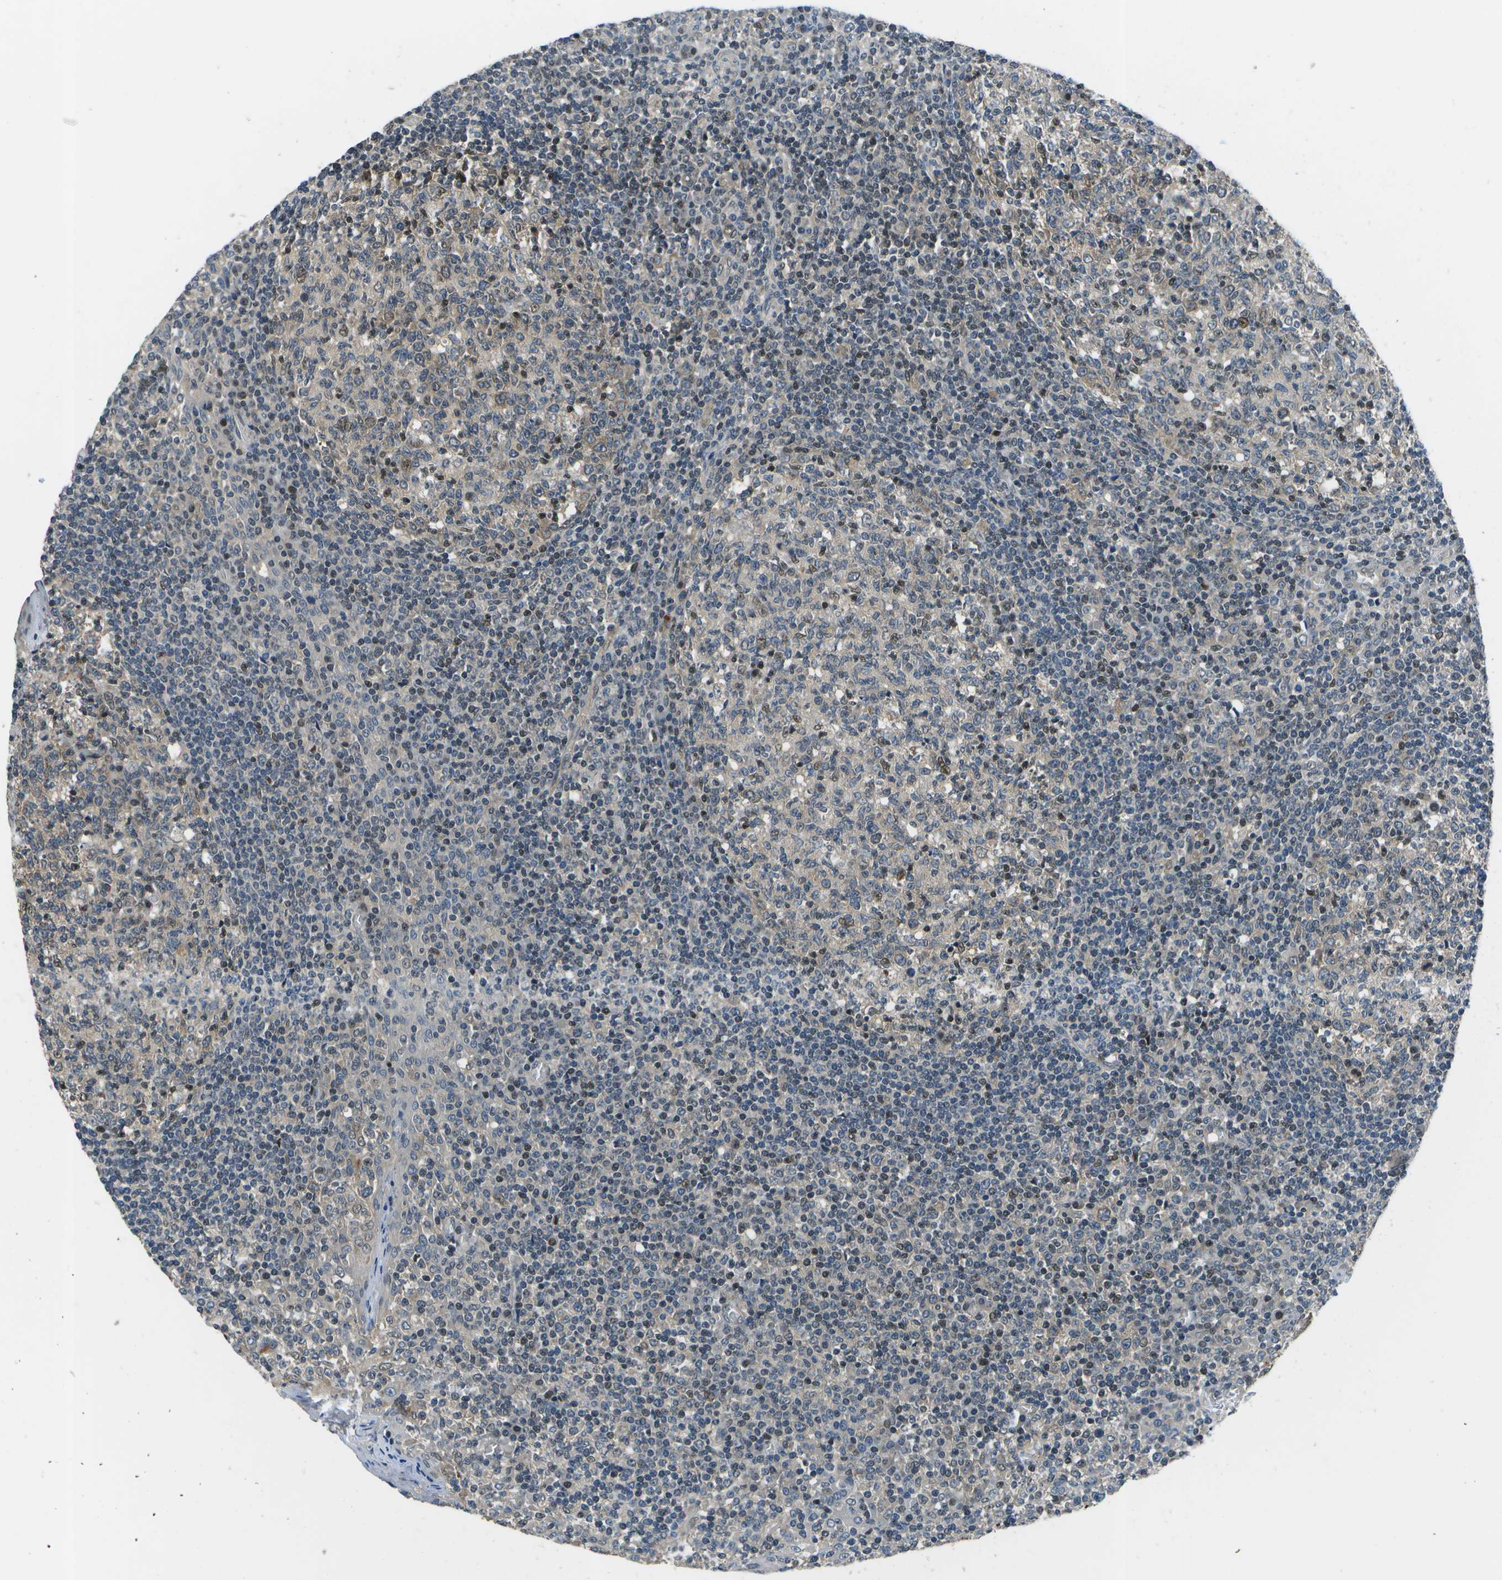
{"staining": {"intensity": "weak", "quantity": "25%-75%", "location": "cytoplasmic/membranous,nuclear"}, "tissue": "tonsil", "cell_type": "Germinal center cells", "image_type": "normal", "snomed": [{"axis": "morphology", "description": "Normal tissue, NOS"}, {"axis": "topography", "description": "Tonsil"}], "caption": "Unremarkable tonsil was stained to show a protein in brown. There is low levels of weak cytoplasmic/membranous,nuclear positivity in approximately 25%-75% of germinal center cells. (Brightfield microscopy of DAB IHC at high magnification).", "gene": "ENPP5", "patient": {"sex": "female", "age": 19}}